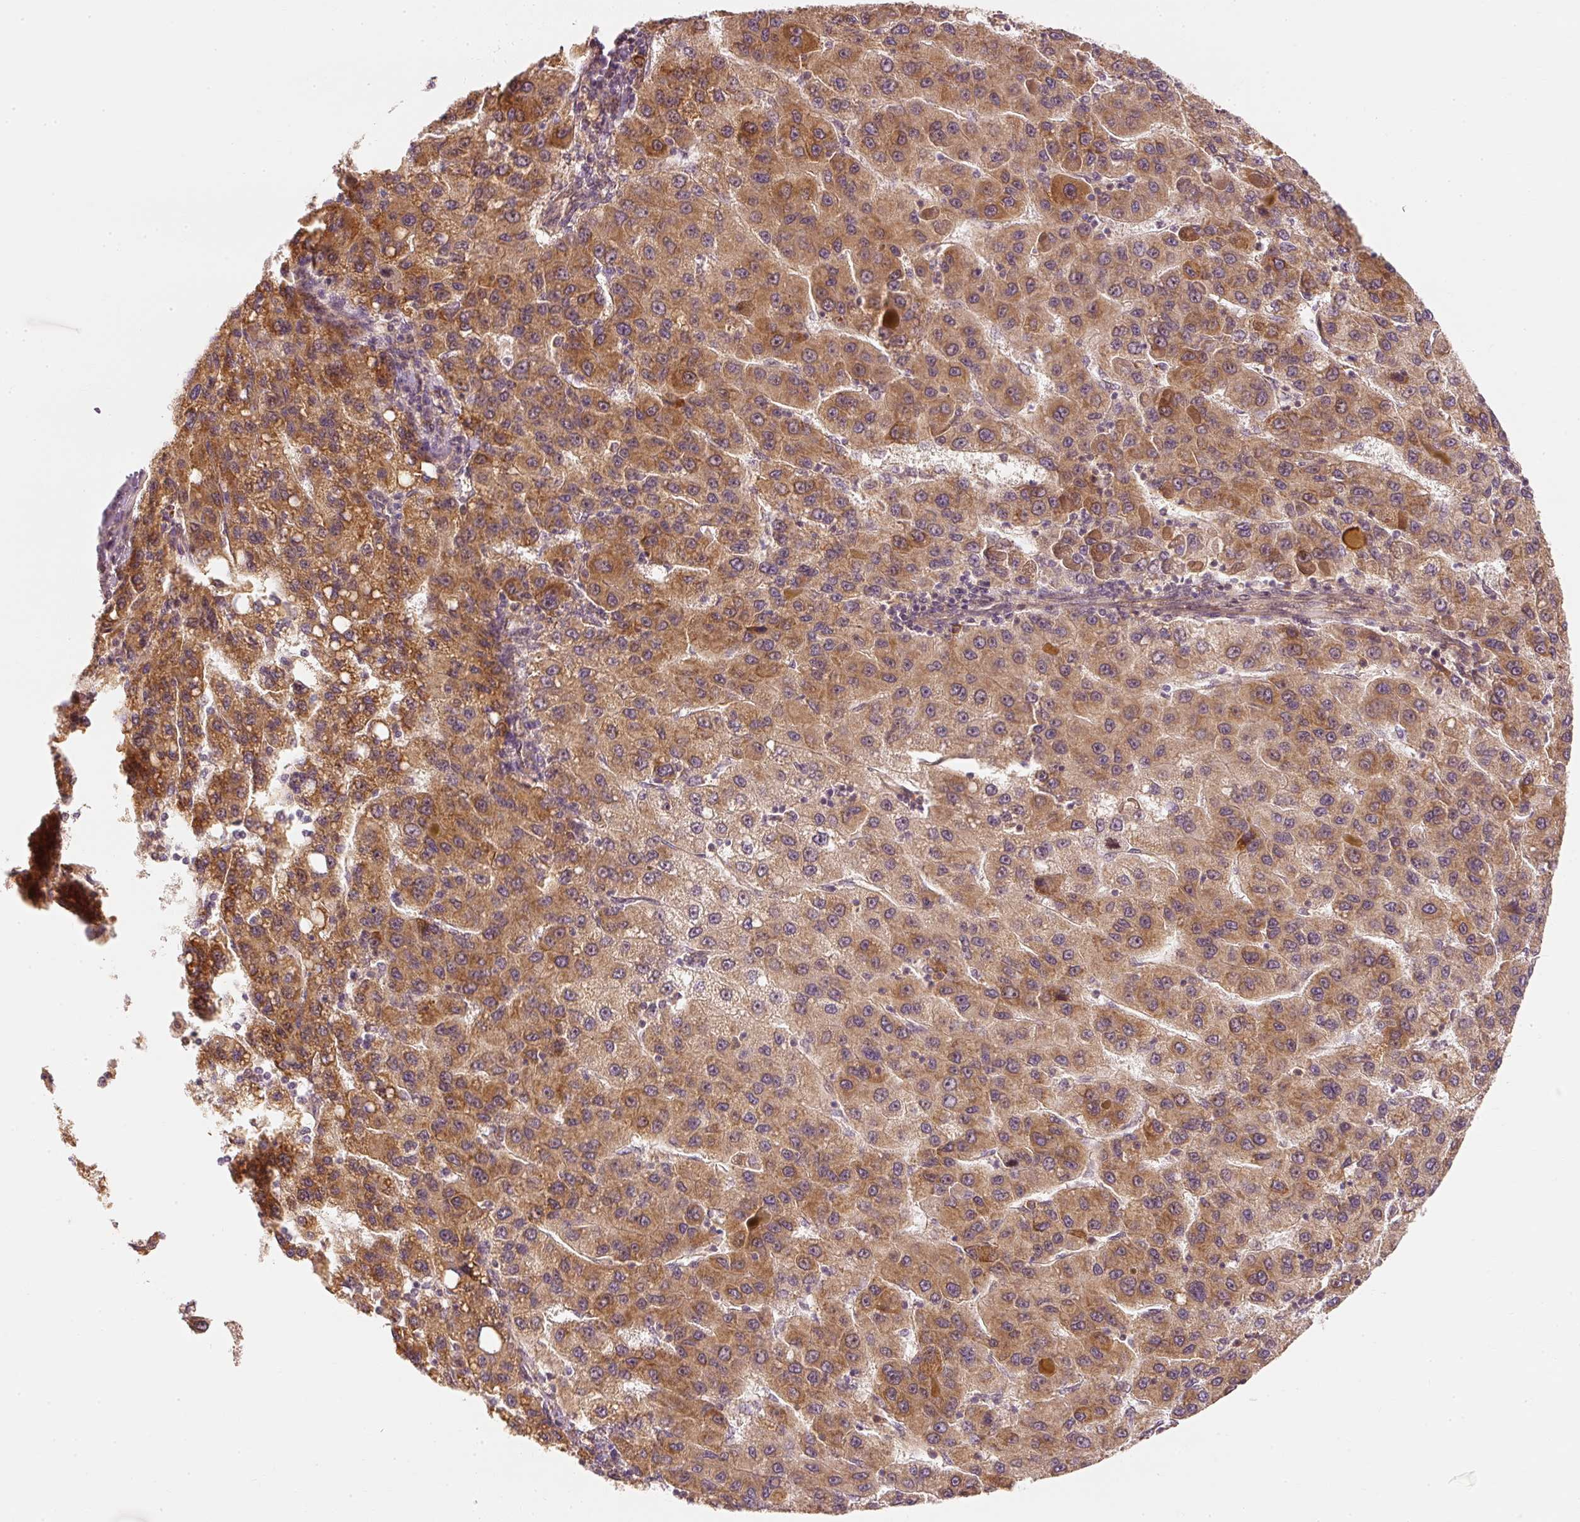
{"staining": {"intensity": "moderate", "quantity": ">75%", "location": "cytoplasmic/membranous"}, "tissue": "liver cancer", "cell_type": "Tumor cells", "image_type": "cancer", "snomed": [{"axis": "morphology", "description": "Carcinoma, Hepatocellular, NOS"}, {"axis": "topography", "description": "Liver"}], "caption": "Hepatocellular carcinoma (liver) stained with a protein marker demonstrates moderate staining in tumor cells.", "gene": "EEF1A2", "patient": {"sex": "female", "age": 82}}